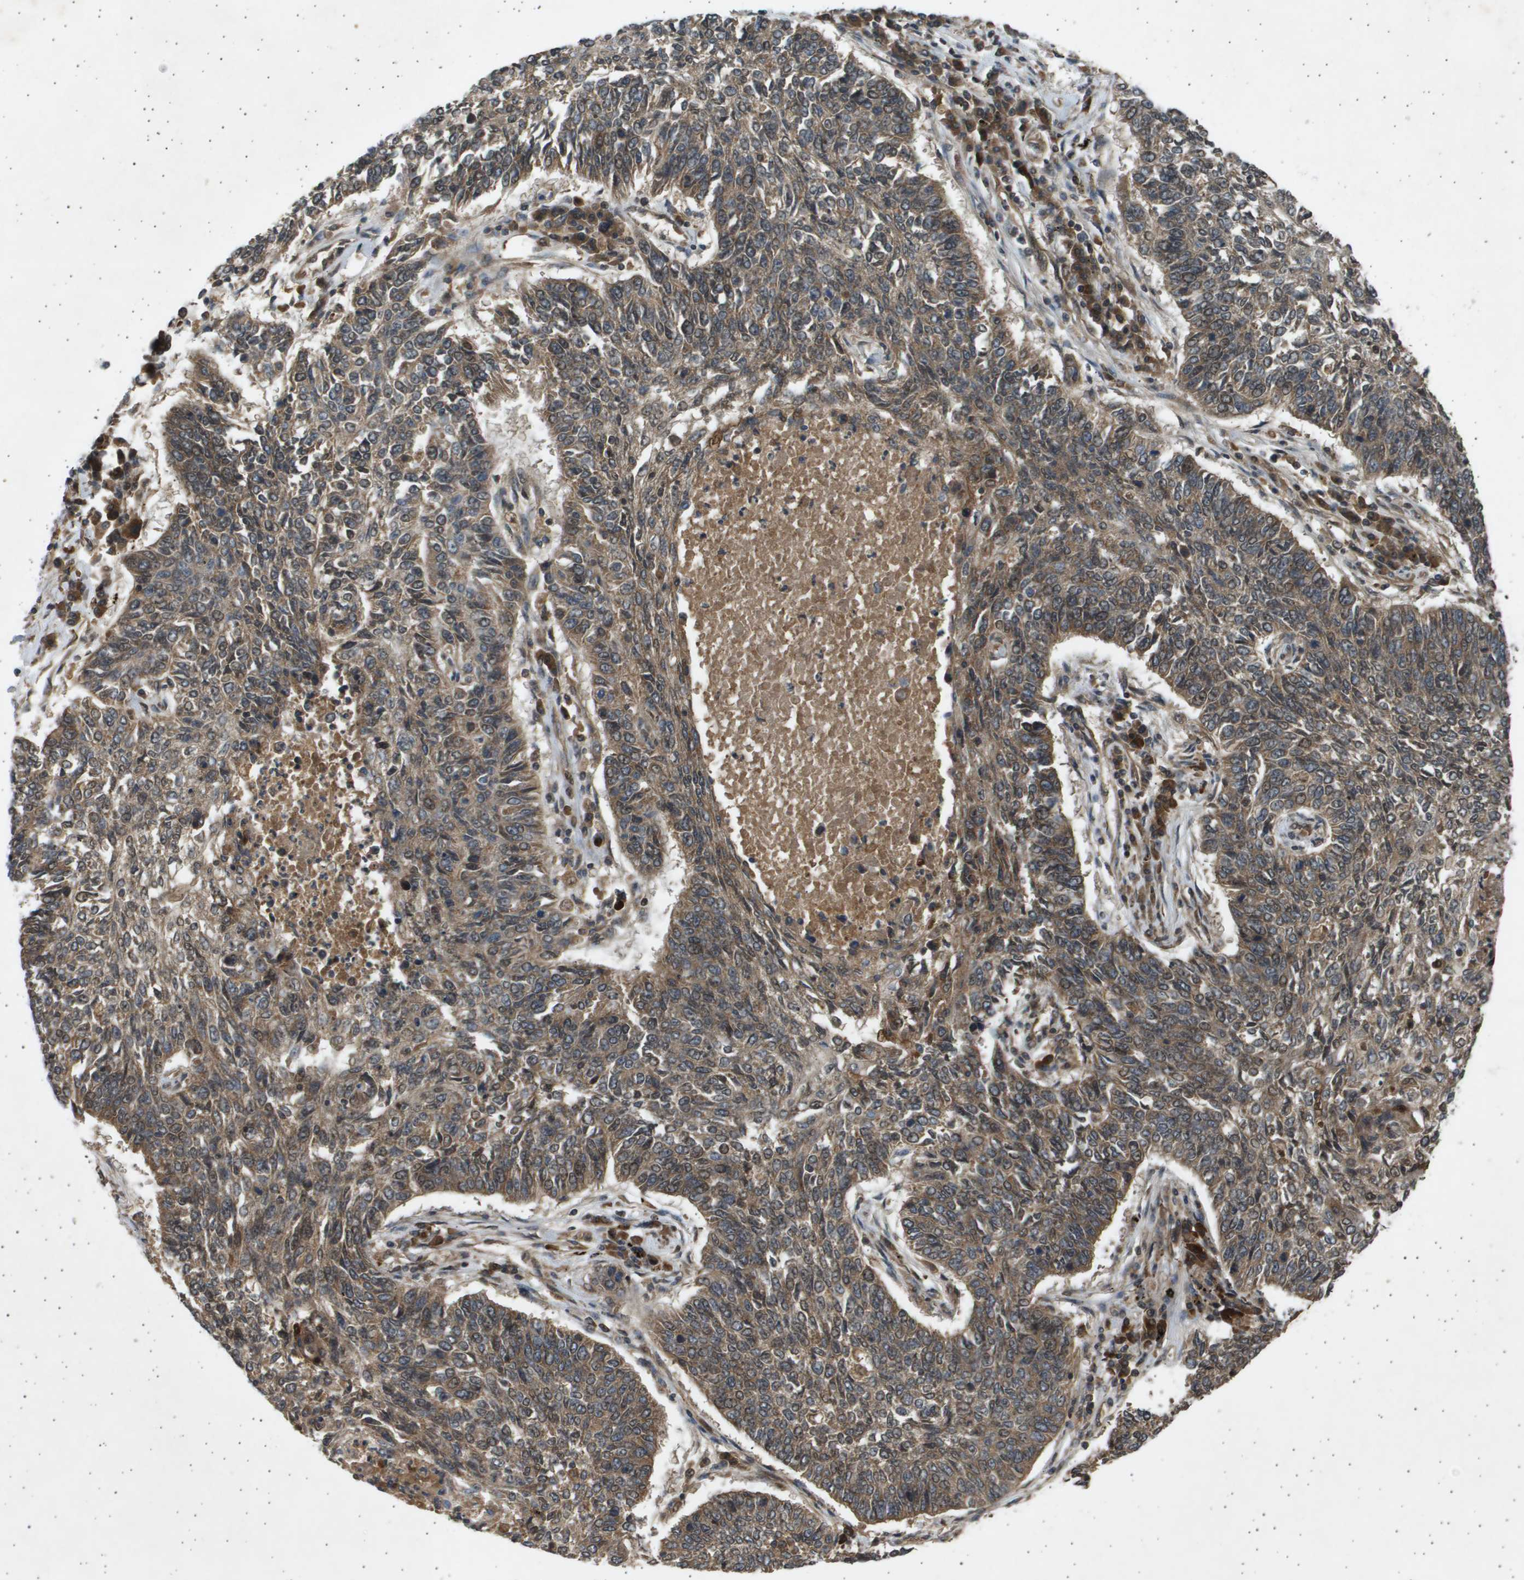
{"staining": {"intensity": "moderate", "quantity": ">75%", "location": "cytoplasmic/membranous,nuclear"}, "tissue": "lung cancer", "cell_type": "Tumor cells", "image_type": "cancer", "snomed": [{"axis": "morphology", "description": "Normal tissue, NOS"}, {"axis": "morphology", "description": "Squamous cell carcinoma, NOS"}, {"axis": "topography", "description": "Cartilage tissue"}, {"axis": "topography", "description": "Bronchus"}, {"axis": "topography", "description": "Lung"}], "caption": "Lung cancer was stained to show a protein in brown. There is medium levels of moderate cytoplasmic/membranous and nuclear expression in approximately >75% of tumor cells.", "gene": "TNRC6A", "patient": {"sex": "female", "age": 49}}